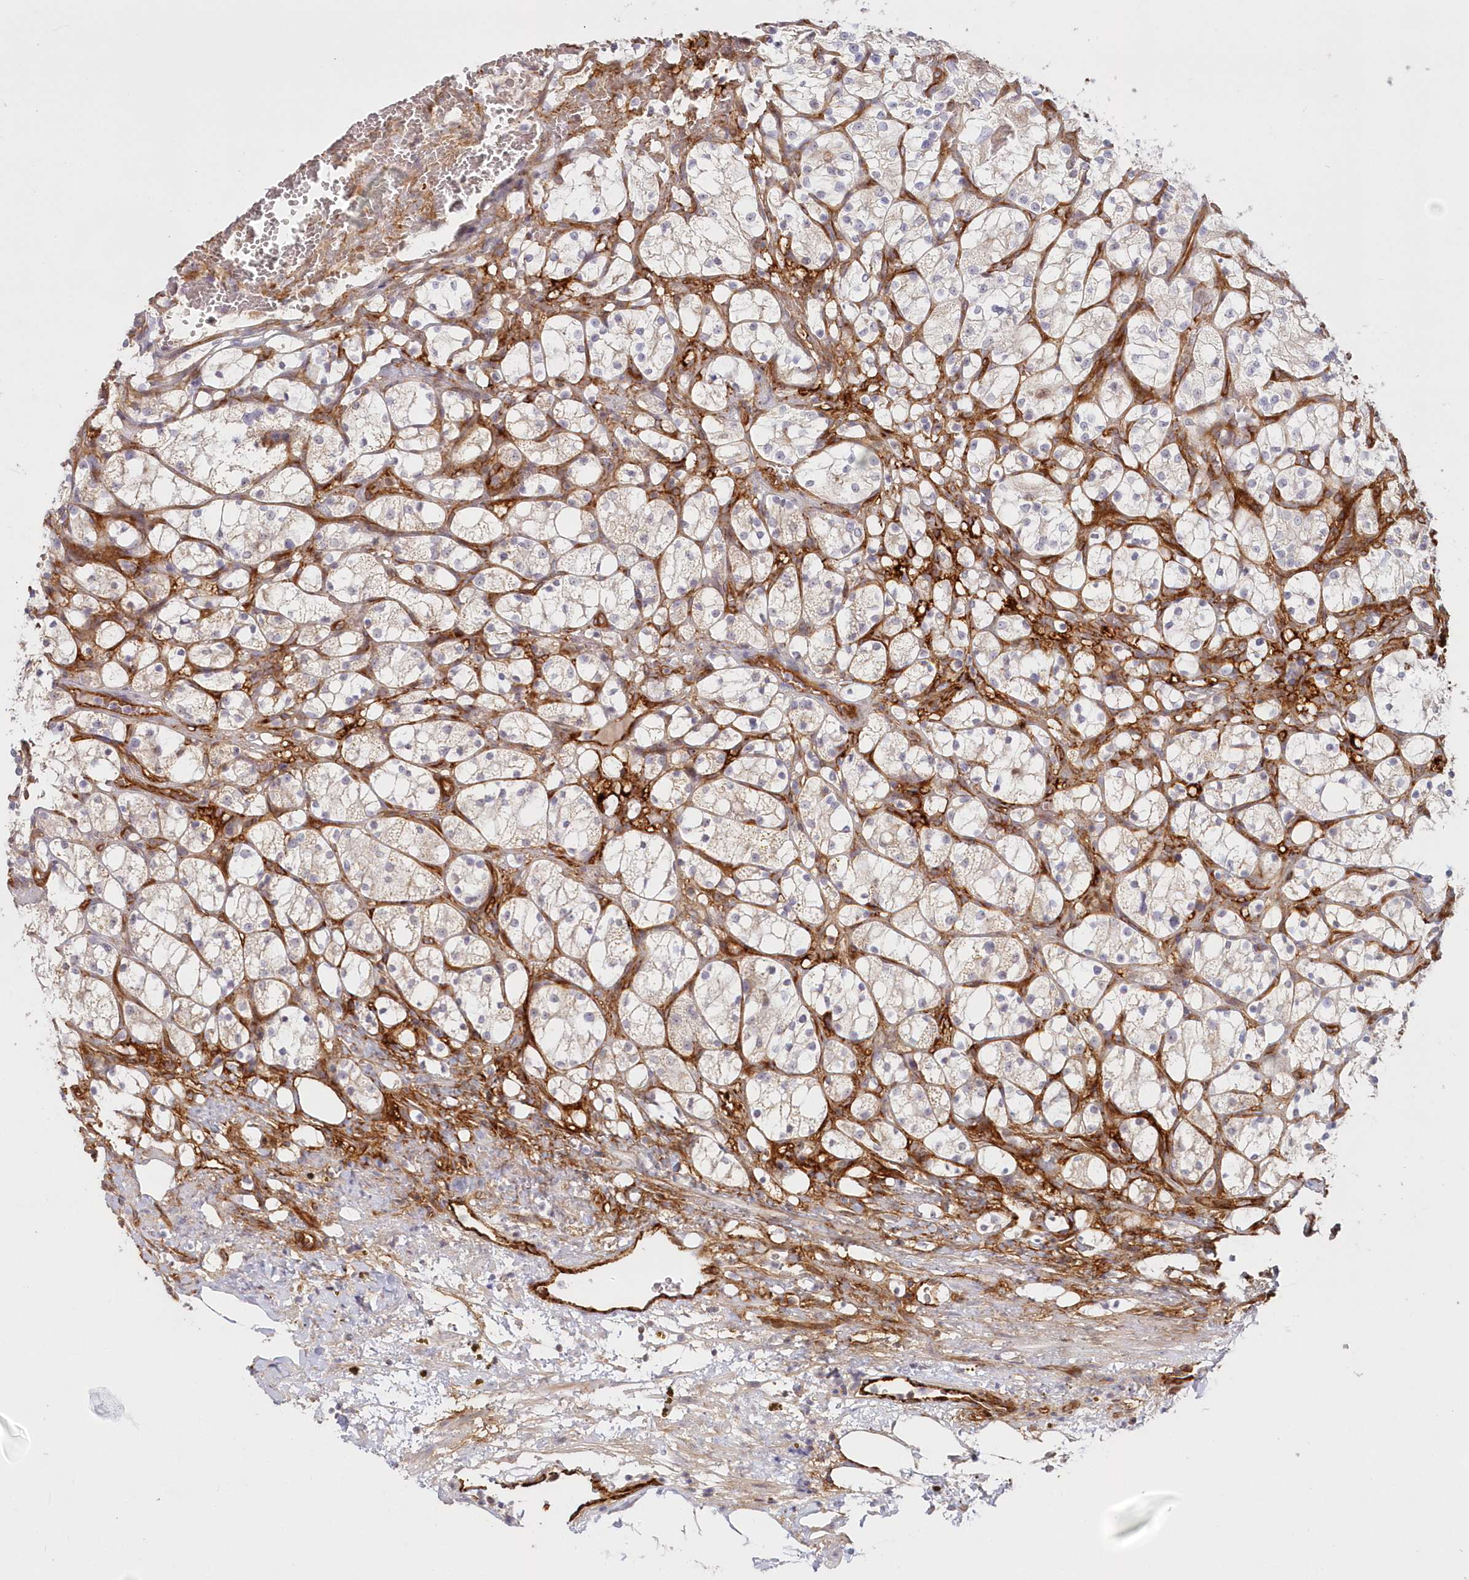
{"staining": {"intensity": "negative", "quantity": "none", "location": "none"}, "tissue": "renal cancer", "cell_type": "Tumor cells", "image_type": "cancer", "snomed": [{"axis": "morphology", "description": "Adenocarcinoma, NOS"}, {"axis": "topography", "description": "Kidney"}], "caption": "Renal cancer (adenocarcinoma) stained for a protein using immunohistochemistry shows no staining tumor cells.", "gene": "AFAP1L2", "patient": {"sex": "female", "age": 69}}